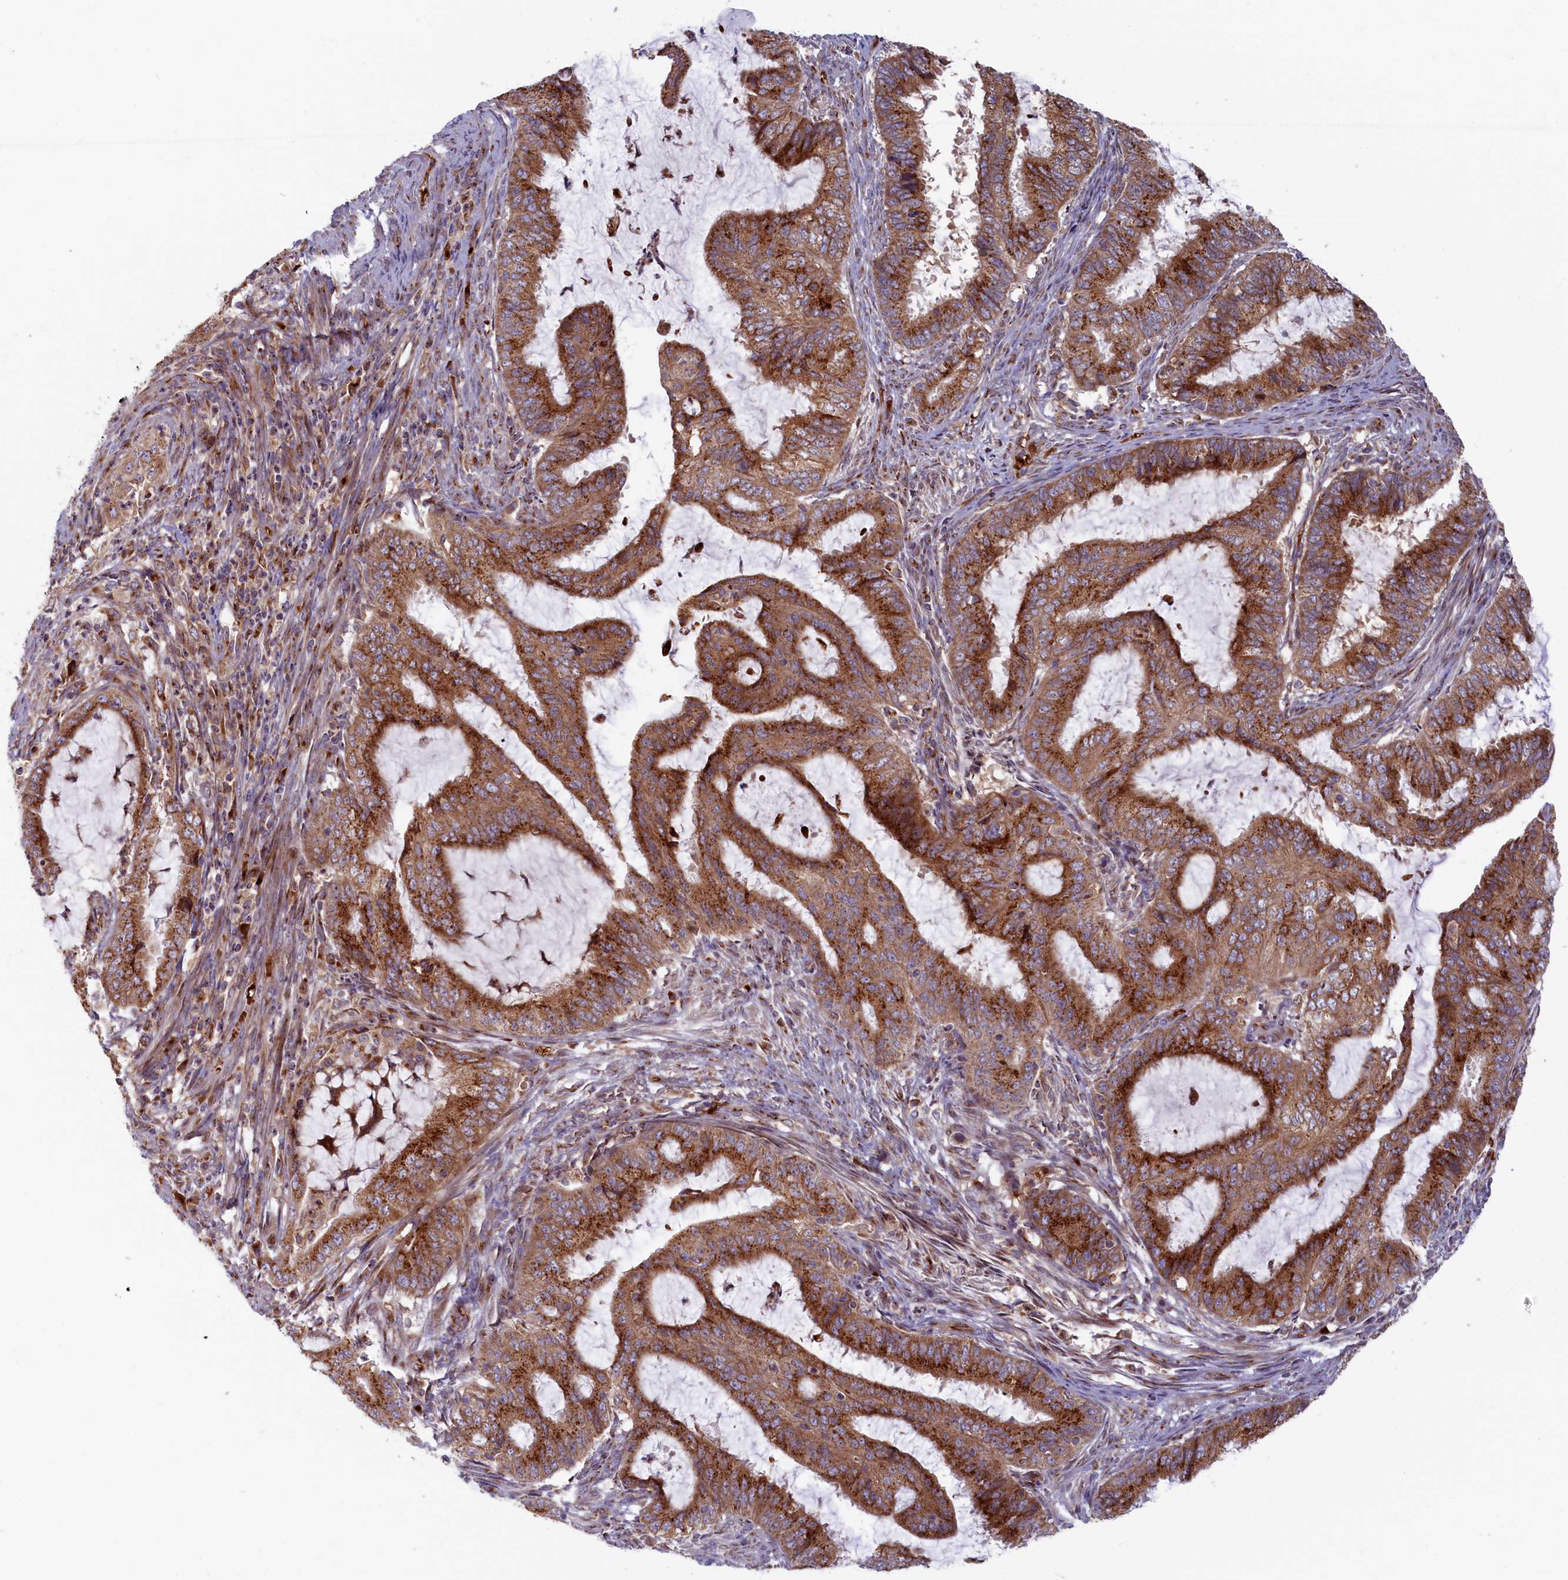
{"staining": {"intensity": "strong", "quantity": ">75%", "location": "cytoplasmic/membranous"}, "tissue": "endometrial cancer", "cell_type": "Tumor cells", "image_type": "cancer", "snomed": [{"axis": "morphology", "description": "Adenocarcinoma, NOS"}, {"axis": "topography", "description": "Endometrium"}], "caption": "The immunohistochemical stain labels strong cytoplasmic/membranous positivity in tumor cells of endometrial cancer tissue.", "gene": "BLVRB", "patient": {"sex": "female", "age": 51}}